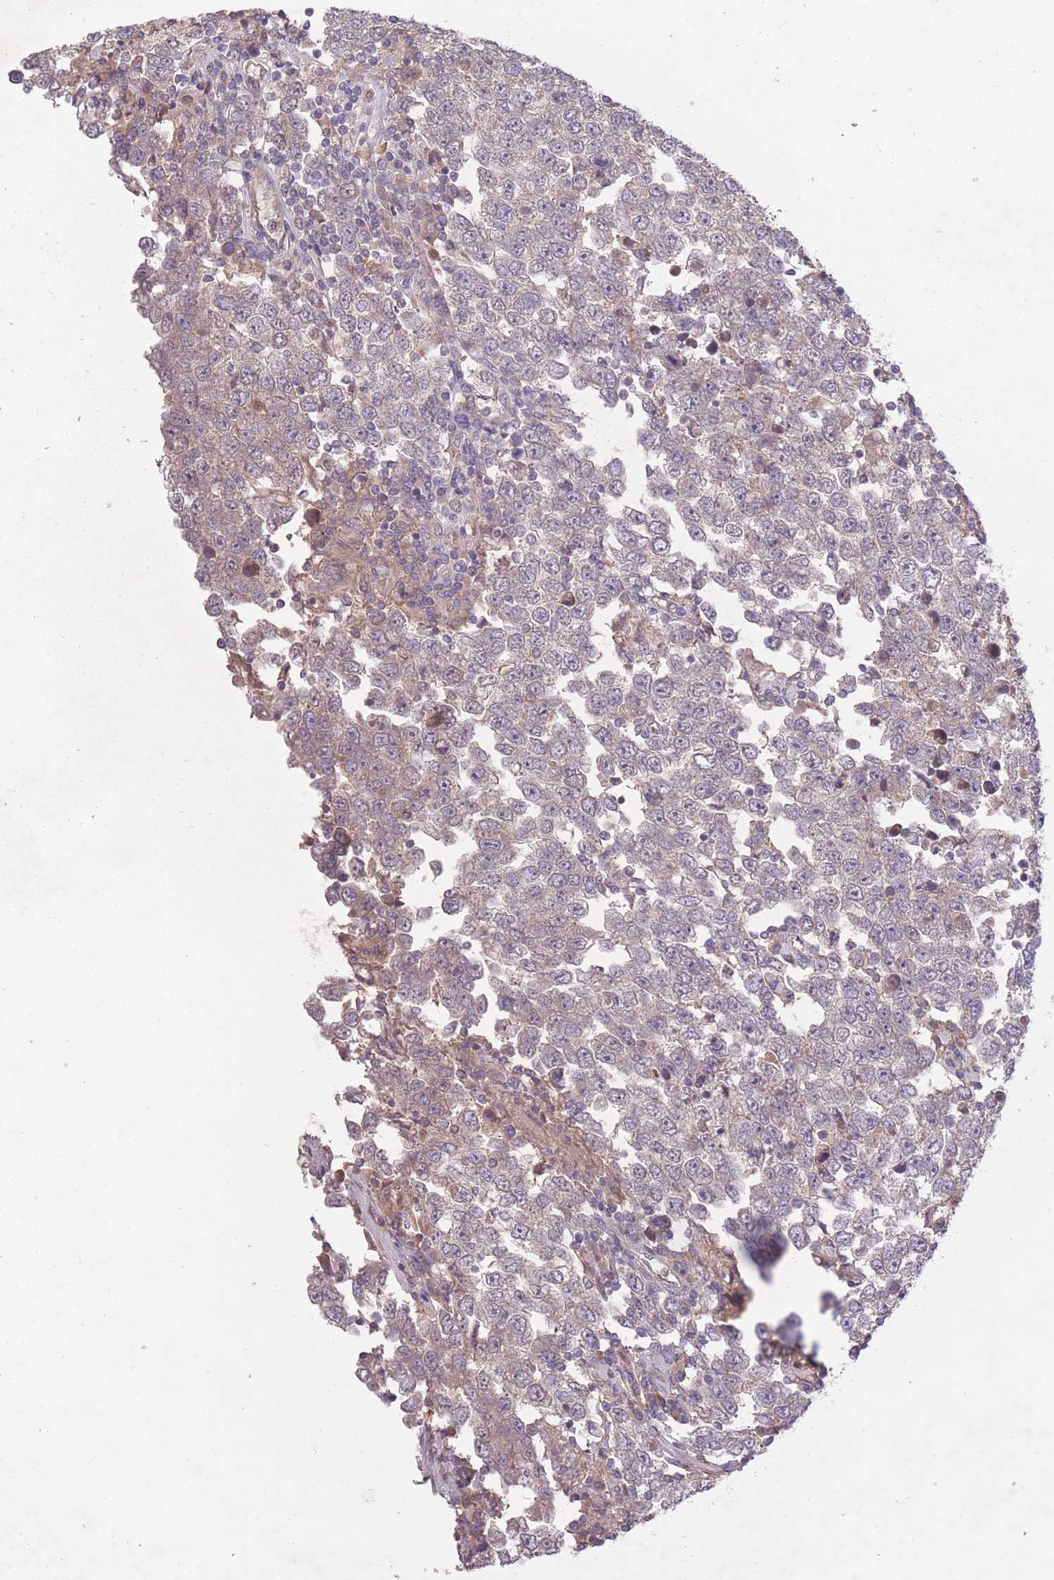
{"staining": {"intensity": "negative", "quantity": "none", "location": "none"}, "tissue": "testis cancer", "cell_type": "Tumor cells", "image_type": "cancer", "snomed": [{"axis": "morphology", "description": "Seminoma, NOS"}, {"axis": "morphology", "description": "Carcinoma, Embryonal, NOS"}, {"axis": "topography", "description": "Testis"}], "caption": "DAB immunohistochemical staining of testis cancer exhibits no significant expression in tumor cells. Nuclei are stained in blue.", "gene": "OR2V2", "patient": {"sex": "male", "age": 28}}